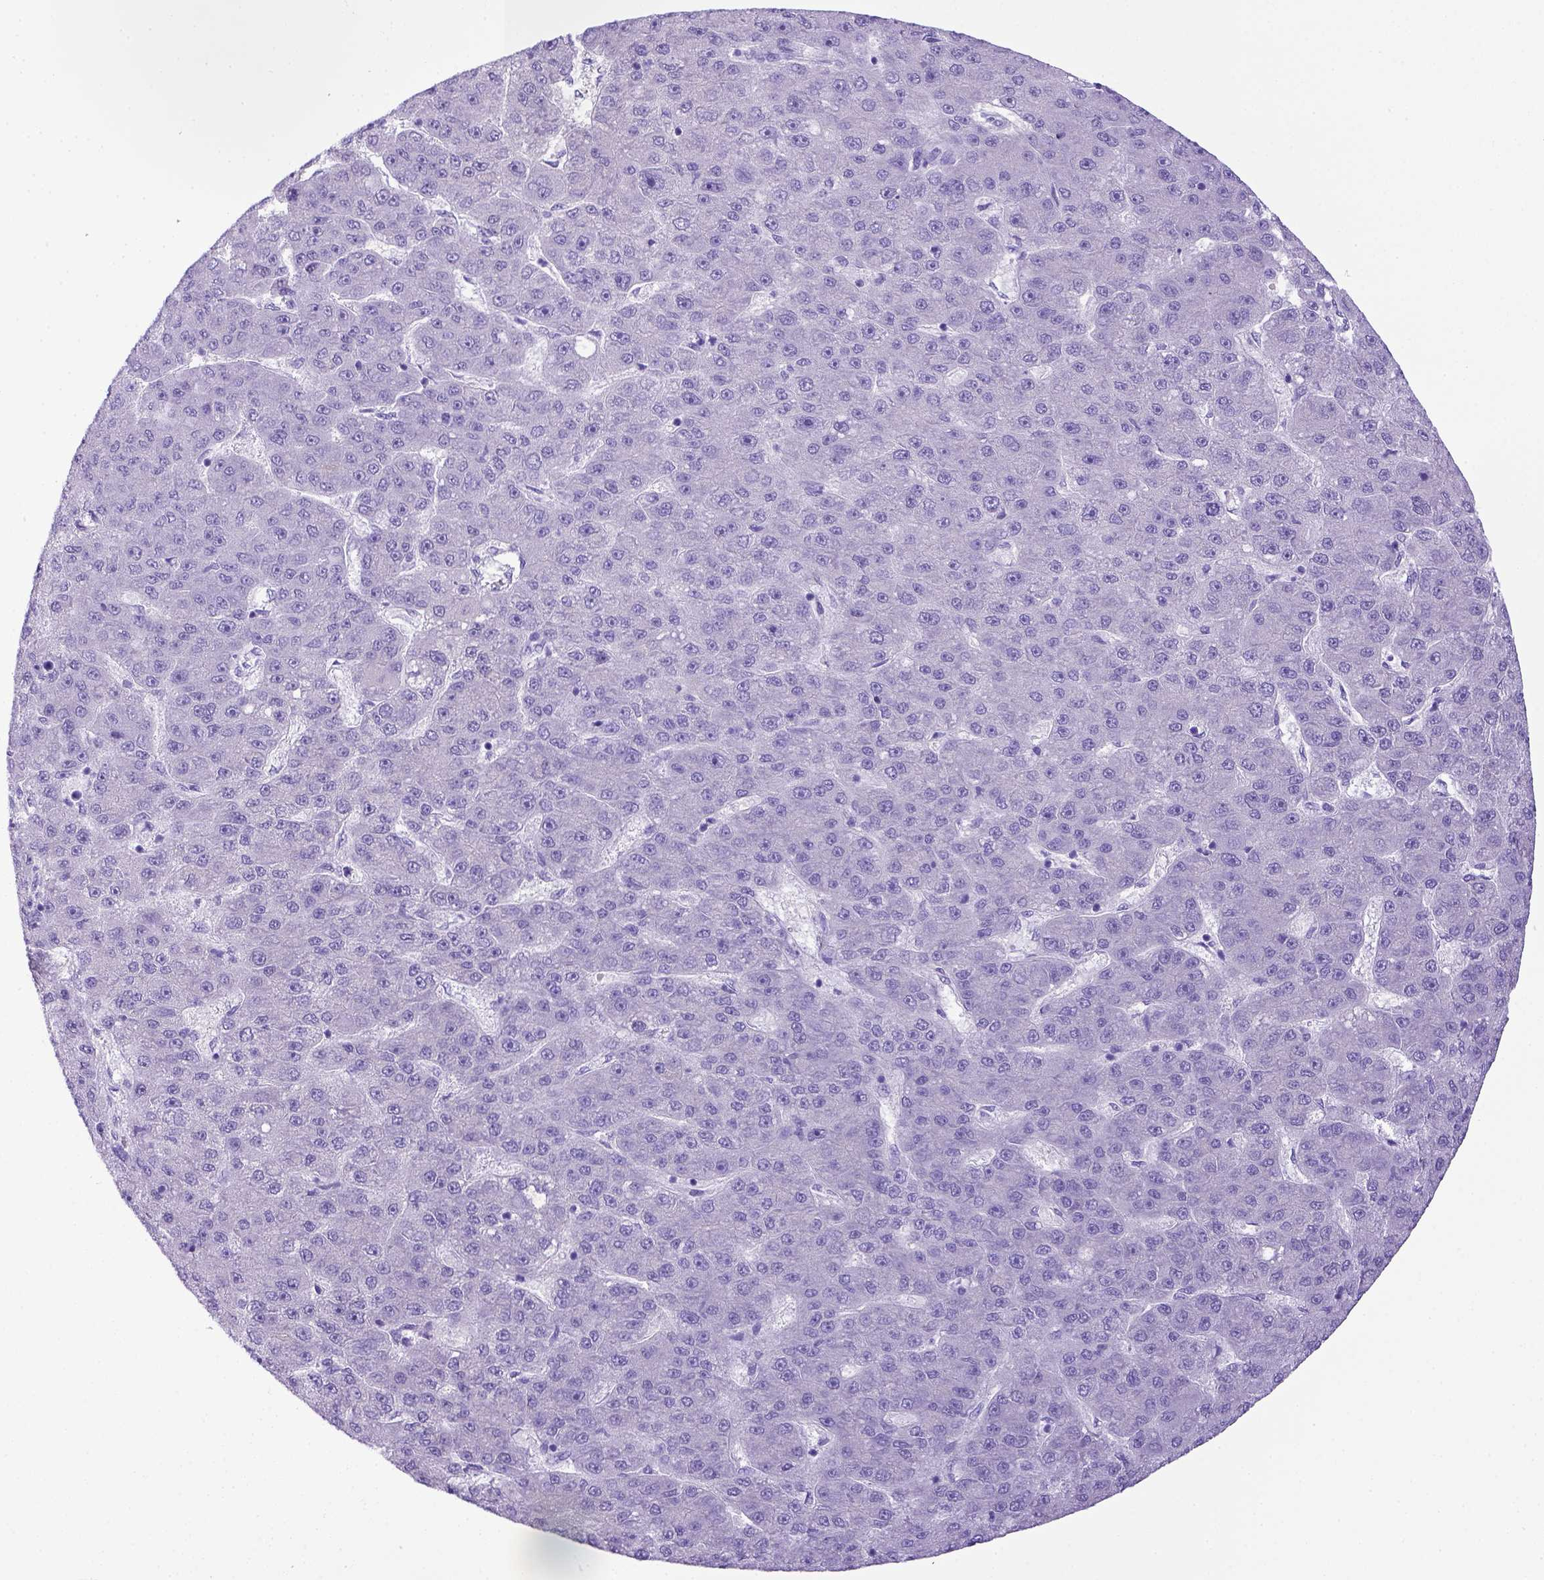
{"staining": {"intensity": "negative", "quantity": "none", "location": "none"}, "tissue": "liver cancer", "cell_type": "Tumor cells", "image_type": "cancer", "snomed": [{"axis": "morphology", "description": "Carcinoma, Hepatocellular, NOS"}, {"axis": "topography", "description": "Liver"}], "caption": "High magnification brightfield microscopy of liver cancer (hepatocellular carcinoma) stained with DAB (brown) and counterstained with hematoxylin (blue): tumor cells show no significant staining. Brightfield microscopy of immunohistochemistry stained with DAB (brown) and hematoxylin (blue), captured at high magnification.", "gene": "ITIH4", "patient": {"sex": "male", "age": 67}}